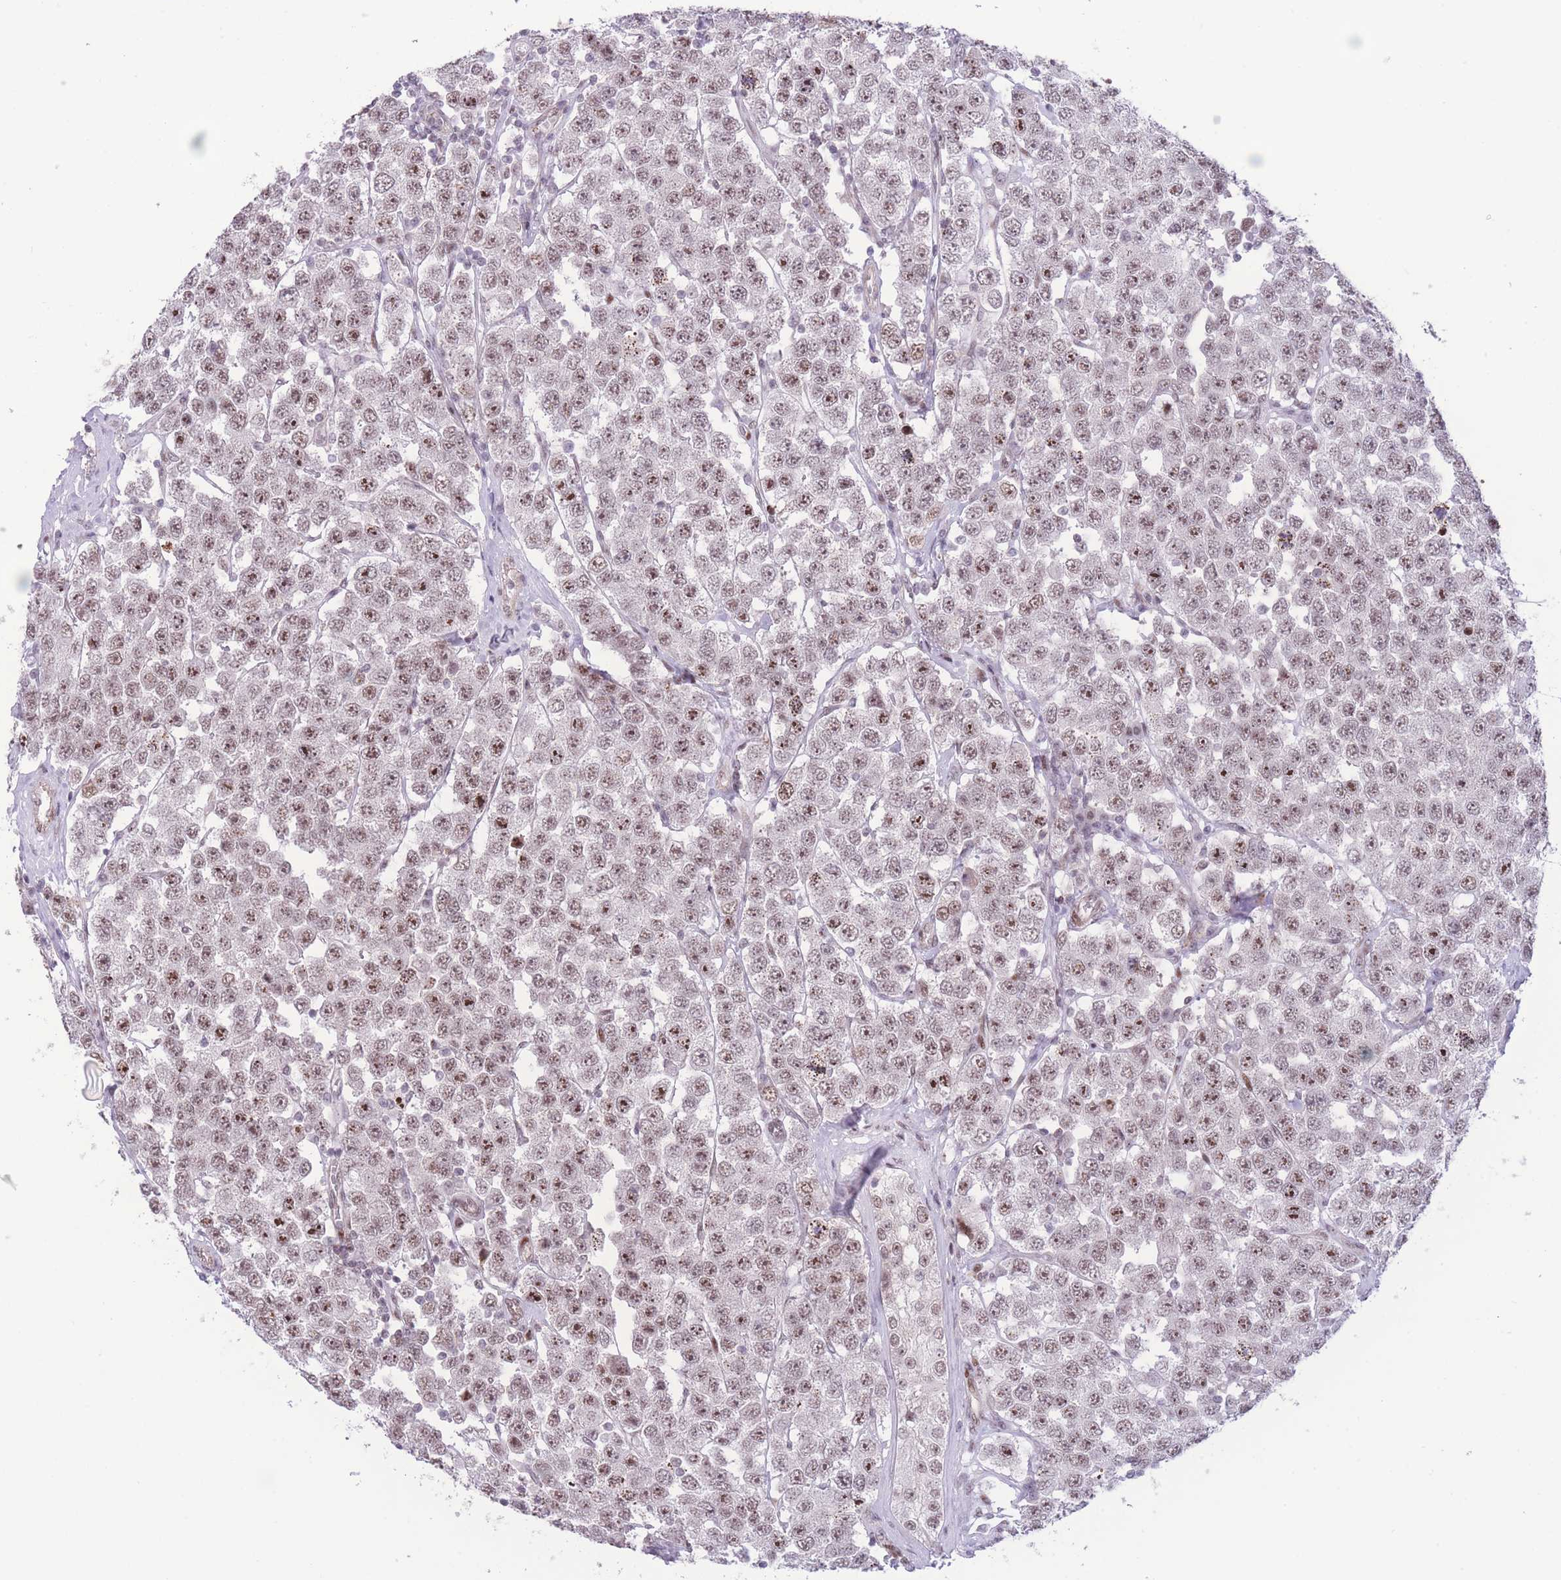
{"staining": {"intensity": "moderate", "quantity": ">75%", "location": "nuclear"}, "tissue": "testis cancer", "cell_type": "Tumor cells", "image_type": "cancer", "snomed": [{"axis": "morphology", "description": "Seminoma, NOS"}, {"axis": "topography", "description": "Testis"}], "caption": "Protein staining of testis seminoma tissue shows moderate nuclear staining in approximately >75% of tumor cells.", "gene": "PCIF1", "patient": {"sex": "male", "age": 28}}